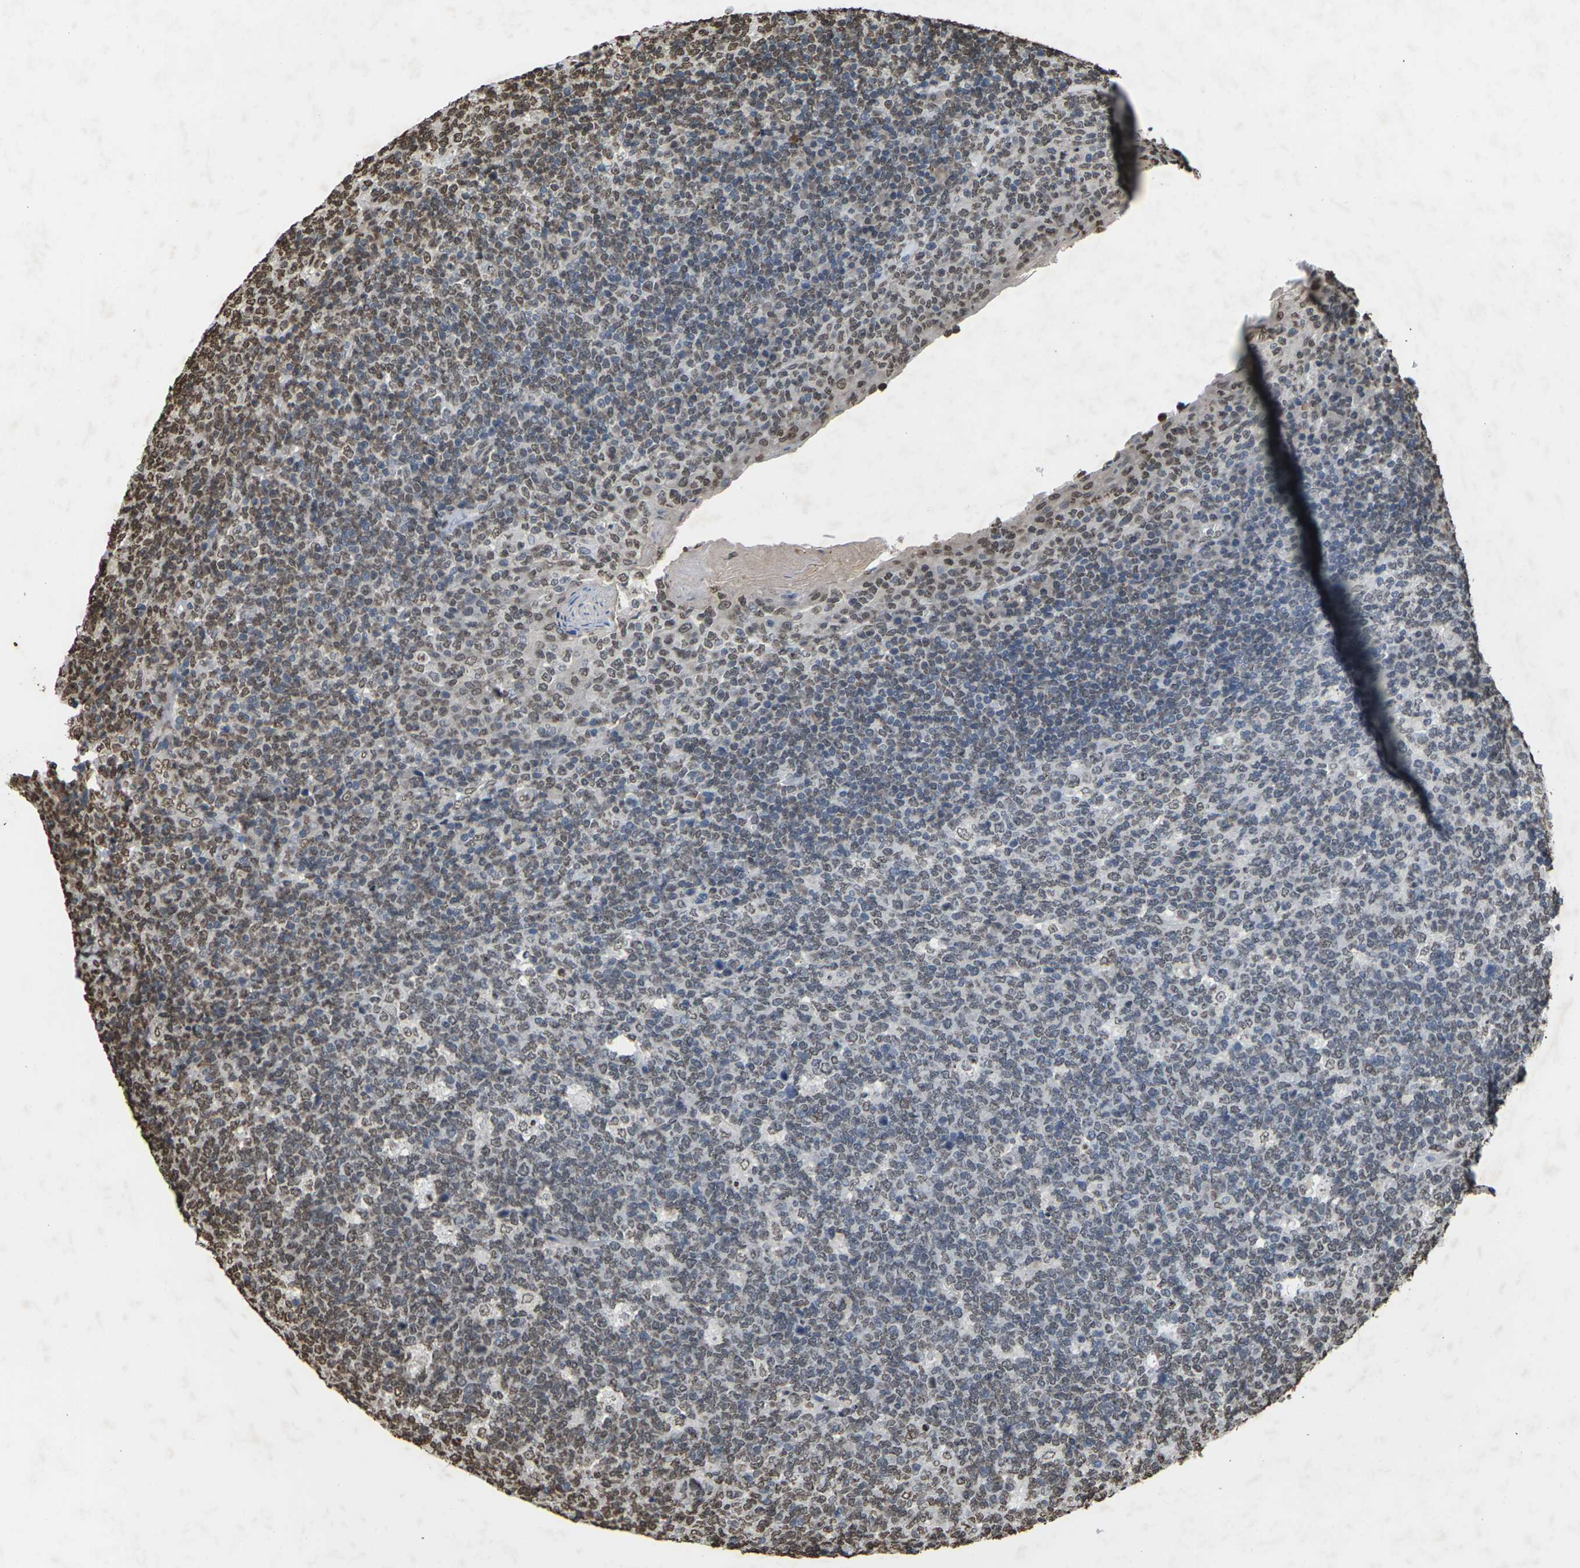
{"staining": {"intensity": "weak", "quantity": "25%-75%", "location": "nuclear"}, "tissue": "tonsil", "cell_type": "Germinal center cells", "image_type": "normal", "snomed": [{"axis": "morphology", "description": "Normal tissue, NOS"}, {"axis": "topography", "description": "Tonsil"}], "caption": "A low amount of weak nuclear positivity is identified in approximately 25%-75% of germinal center cells in unremarkable tonsil.", "gene": "EMSY", "patient": {"sex": "male", "age": 17}}